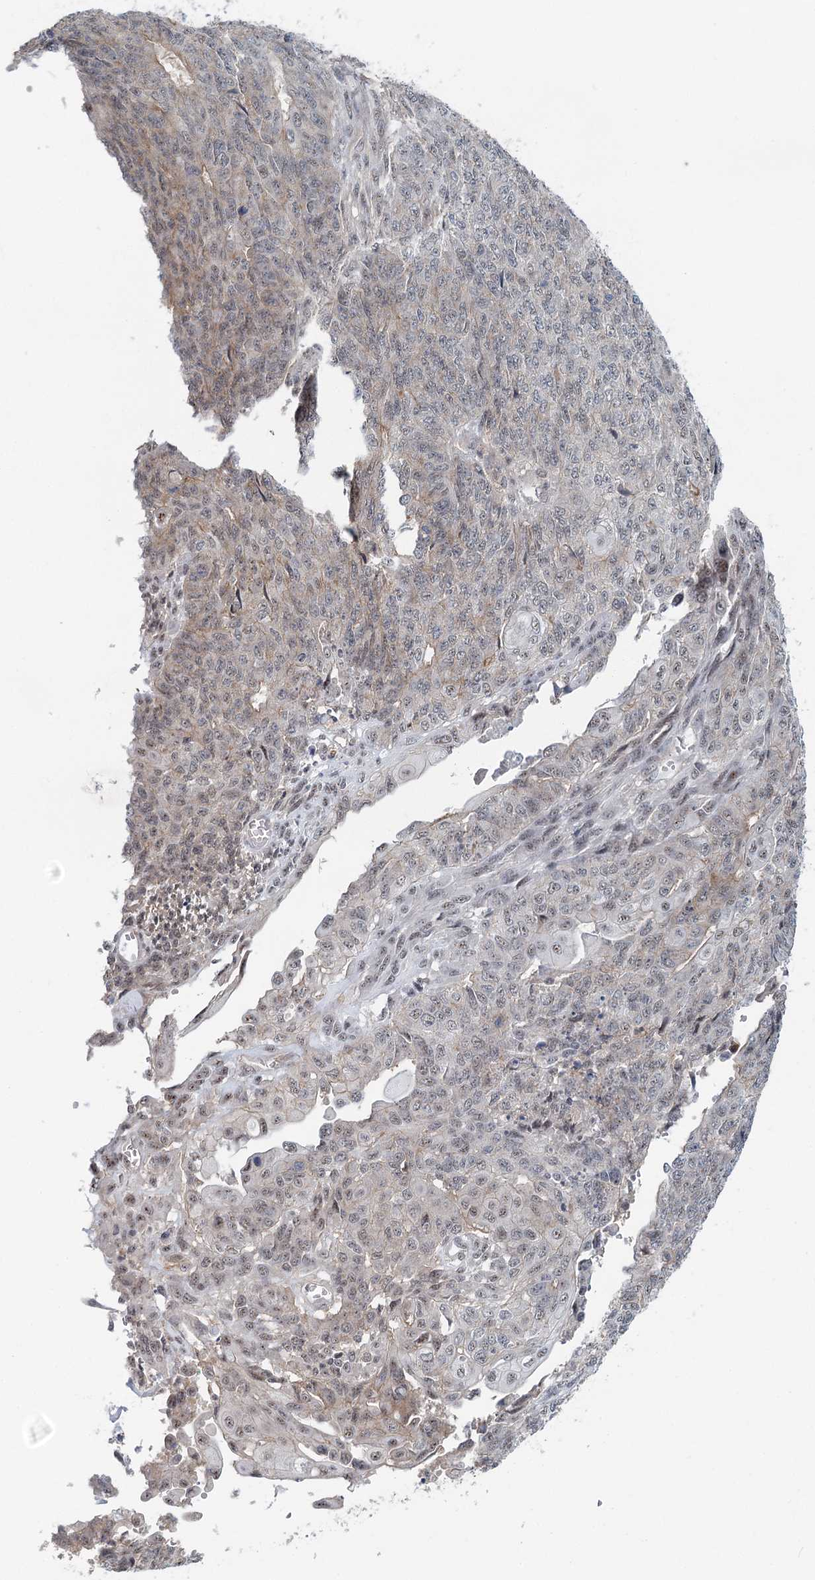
{"staining": {"intensity": "weak", "quantity": "<25%", "location": "cytoplasmic/membranous,nuclear"}, "tissue": "endometrial cancer", "cell_type": "Tumor cells", "image_type": "cancer", "snomed": [{"axis": "morphology", "description": "Adenocarcinoma, NOS"}, {"axis": "topography", "description": "Endometrium"}], "caption": "Tumor cells are negative for protein expression in human endometrial cancer.", "gene": "CDC42SE2", "patient": {"sex": "female", "age": 32}}